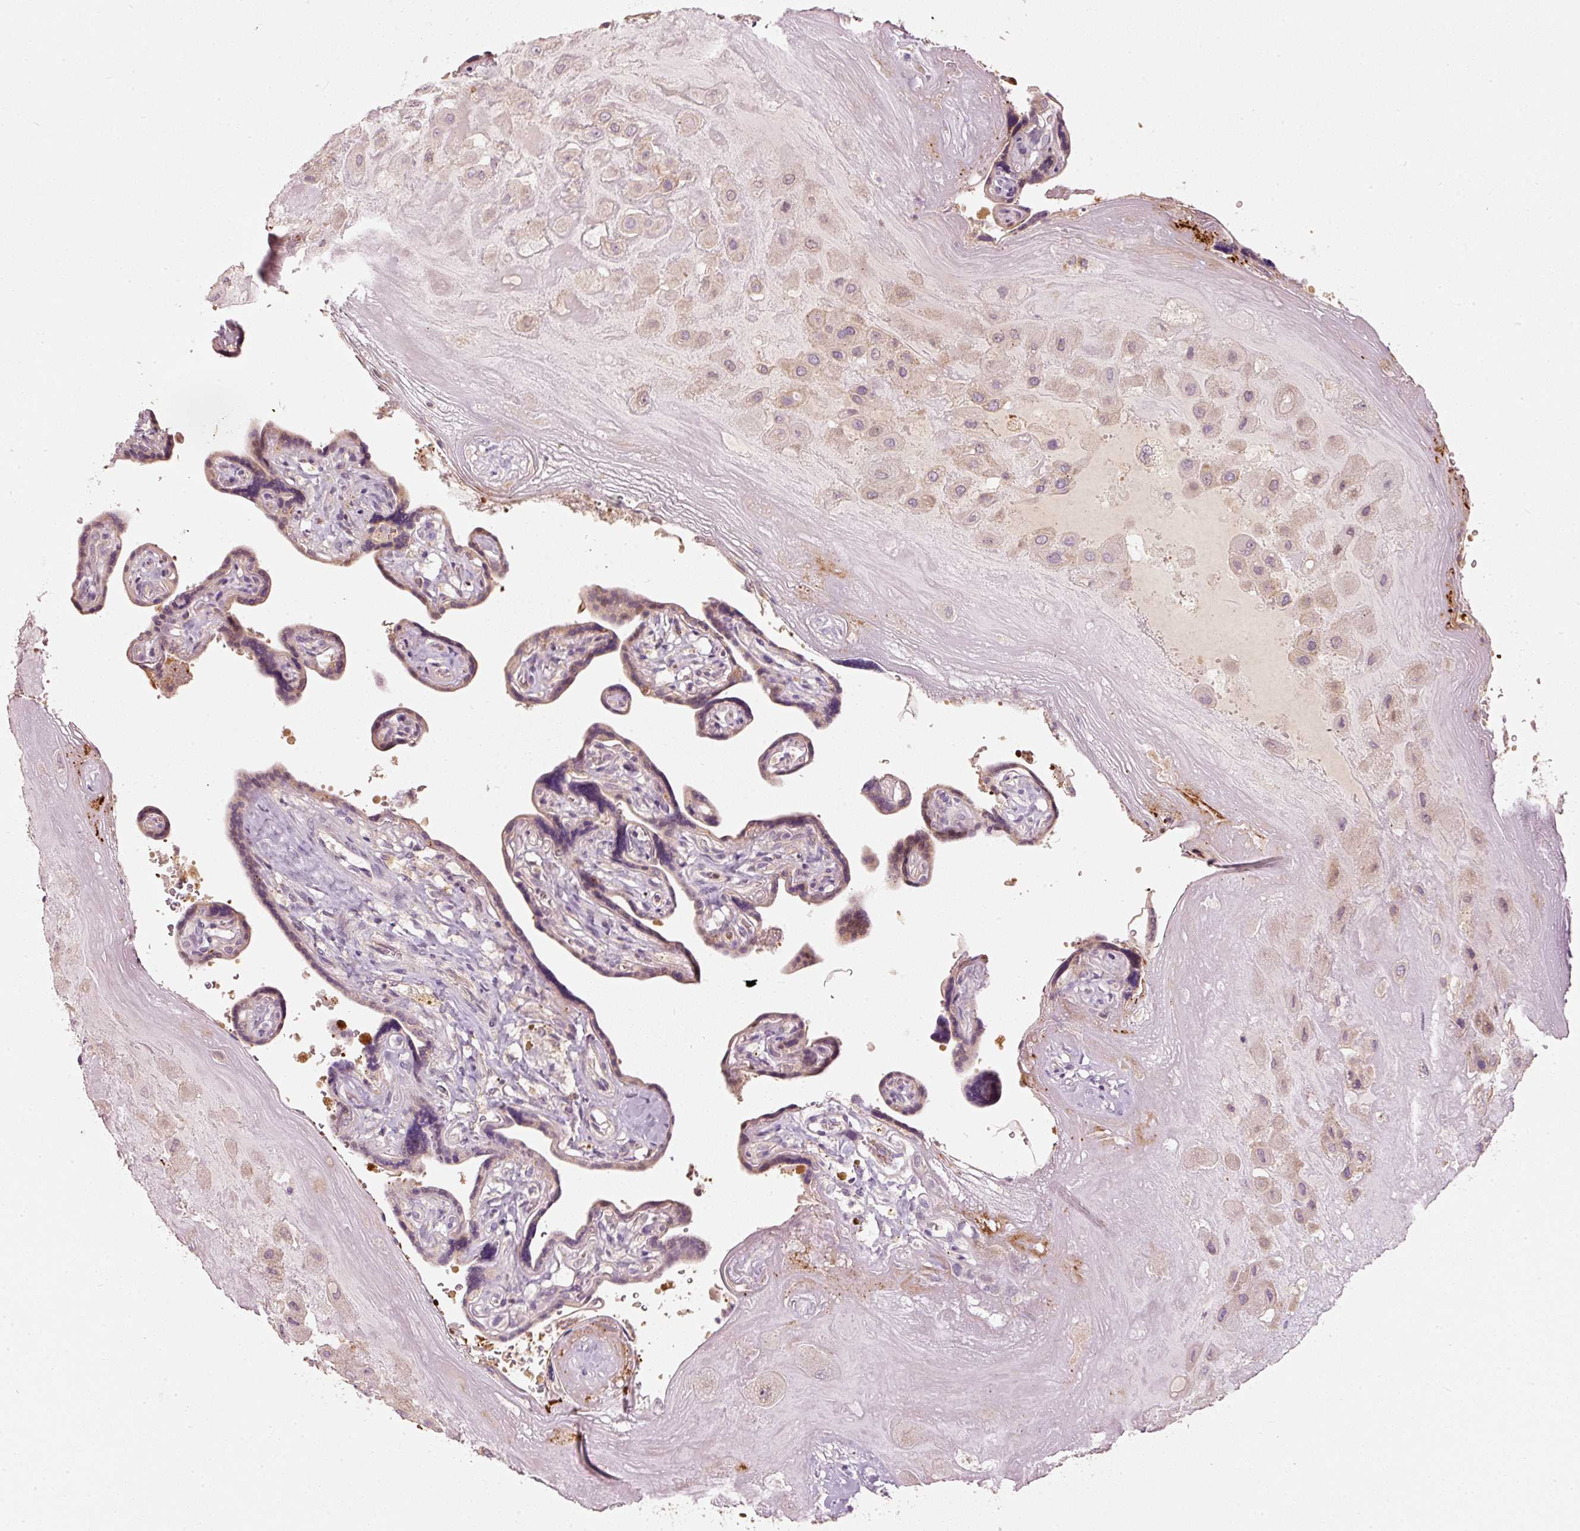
{"staining": {"intensity": "weak", "quantity": "<25%", "location": "cytoplasmic/membranous"}, "tissue": "placenta", "cell_type": "Decidual cells", "image_type": "normal", "snomed": [{"axis": "morphology", "description": "Normal tissue, NOS"}, {"axis": "topography", "description": "Placenta"}], "caption": "Immunohistochemistry micrograph of unremarkable placenta: human placenta stained with DAB (3,3'-diaminobenzidine) exhibits no significant protein expression in decidual cells.", "gene": "KLHL21", "patient": {"sex": "female", "age": 32}}